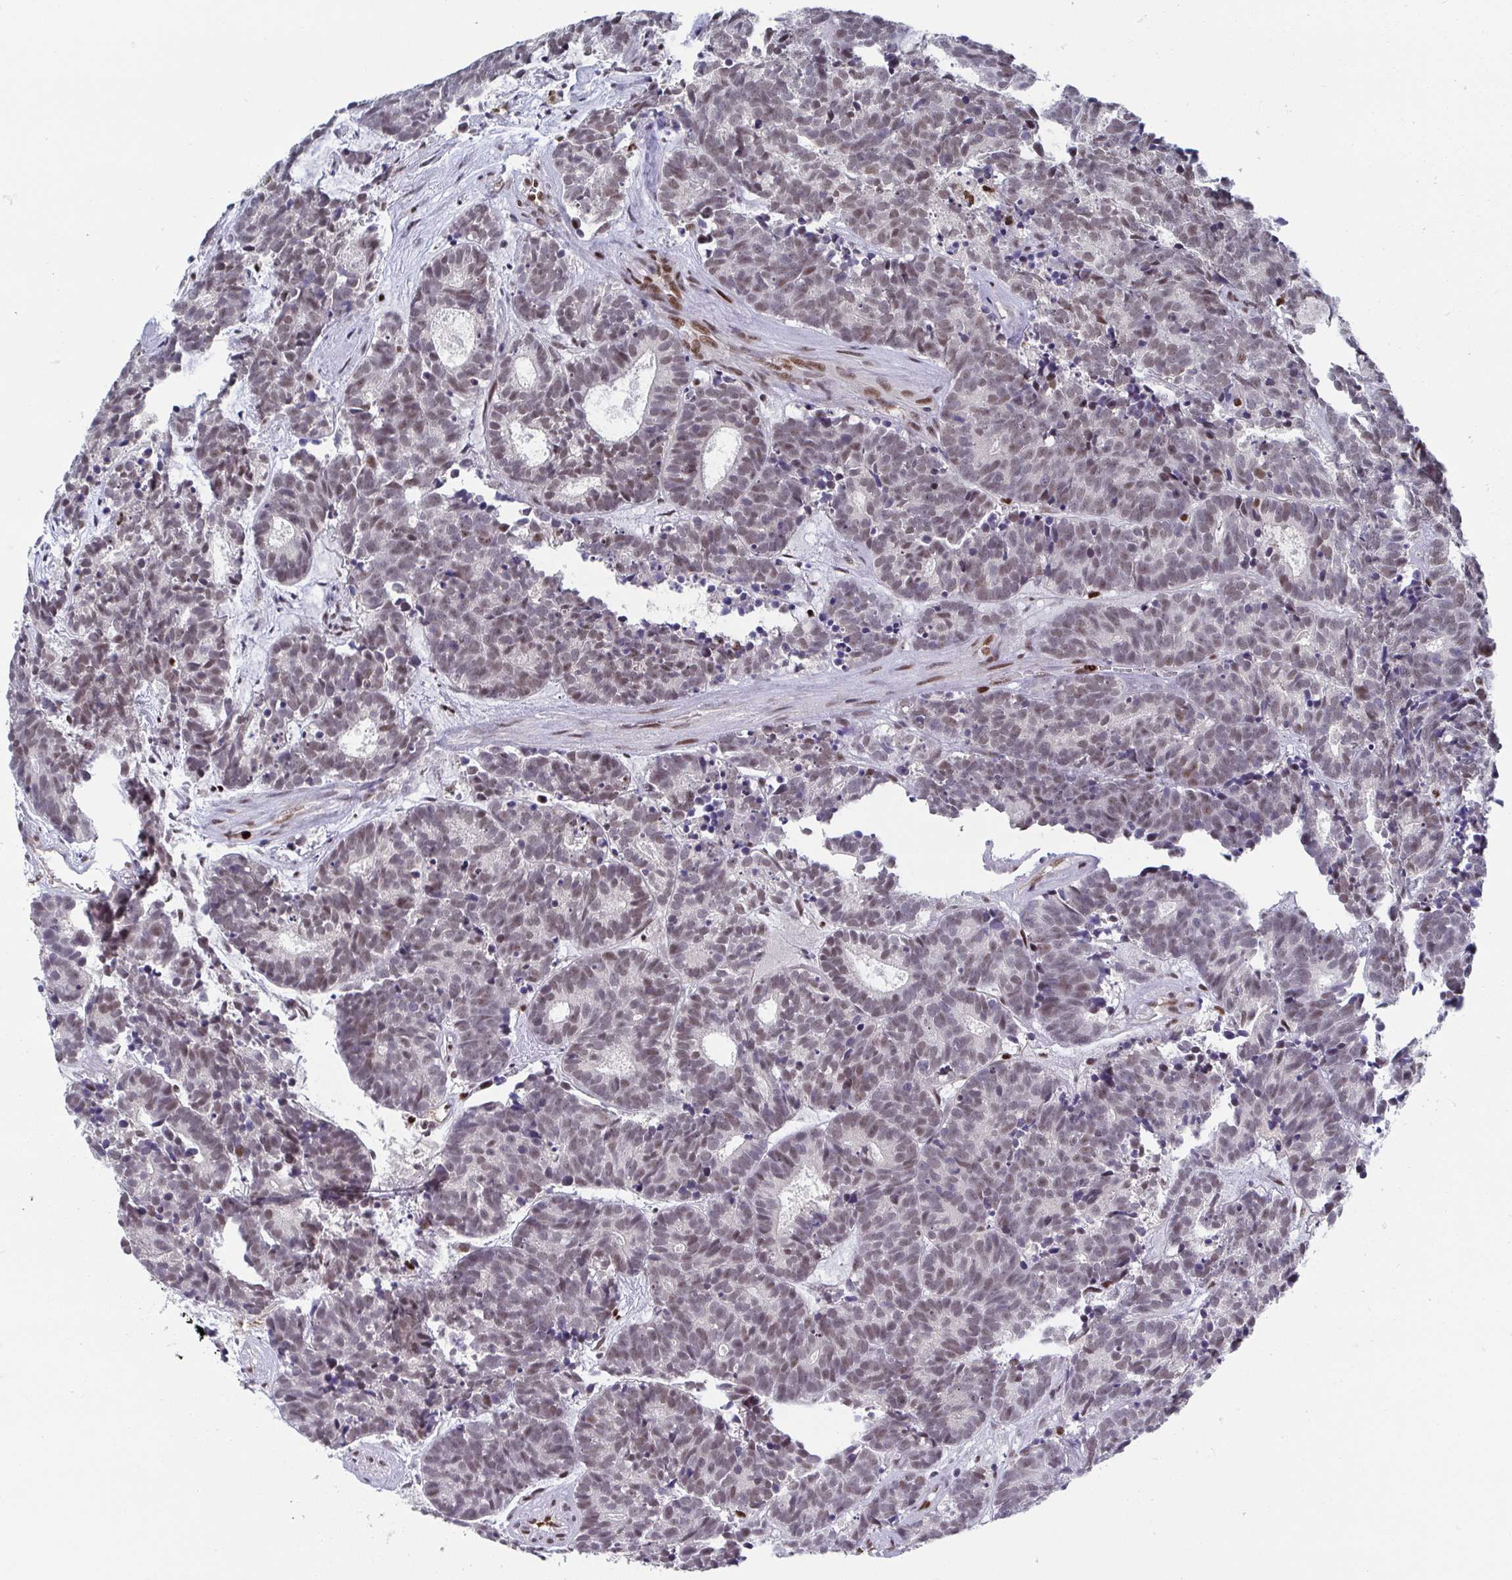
{"staining": {"intensity": "weak", "quantity": "25%-75%", "location": "nuclear"}, "tissue": "head and neck cancer", "cell_type": "Tumor cells", "image_type": "cancer", "snomed": [{"axis": "morphology", "description": "Adenocarcinoma, NOS"}, {"axis": "topography", "description": "Head-Neck"}], "caption": "Immunohistochemical staining of adenocarcinoma (head and neck) reveals low levels of weak nuclear expression in approximately 25%-75% of tumor cells. (Stains: DAB in brown, nuclei in blue, Microscopy: brightfield microscopy at high magnification).", "gene": "JDP2", "patient": {"sex": "female", "age": 81}}